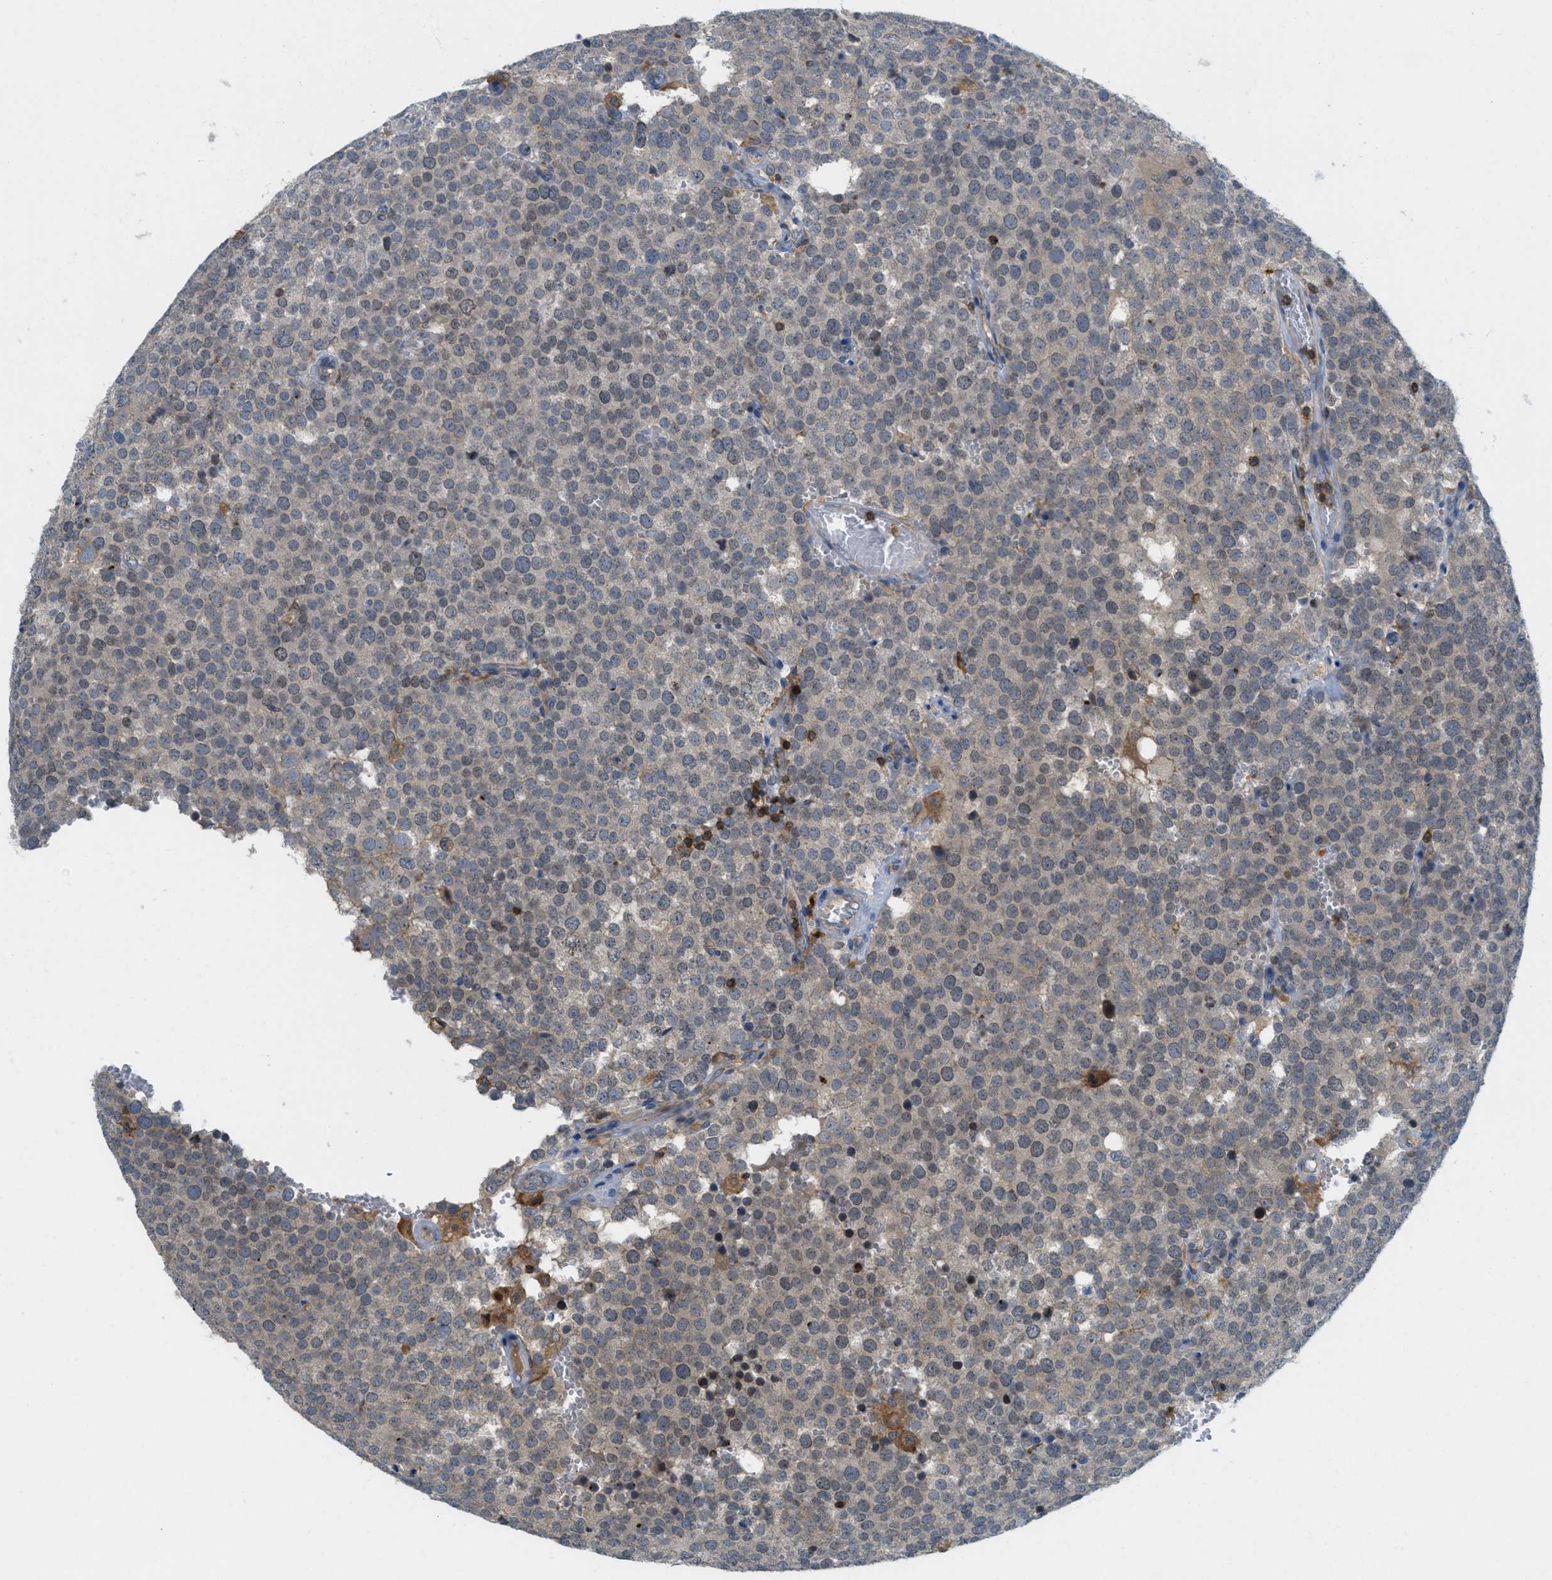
{"staining": {"intensity": "weak", "quantity": "<25%", "location": "cytoplasmic/membranous"}, "tissue": "testis cancer", "cell_type": "Tumor cells", "image_type": "cancer", "snomed": [{"axis": "morphology", "description": "Normal tissue, NOS"}, {"axis": "morphology", "description": "Seminoma, NOS"}, {"axis": "topography", "description": "Testis"}], "caption": "An image of testis cancer (seminoma) stained for a protein displays no brown staining in tumor cells.", "gene": "GRIK2", "patient": {"sex": "male", "age": 71}}